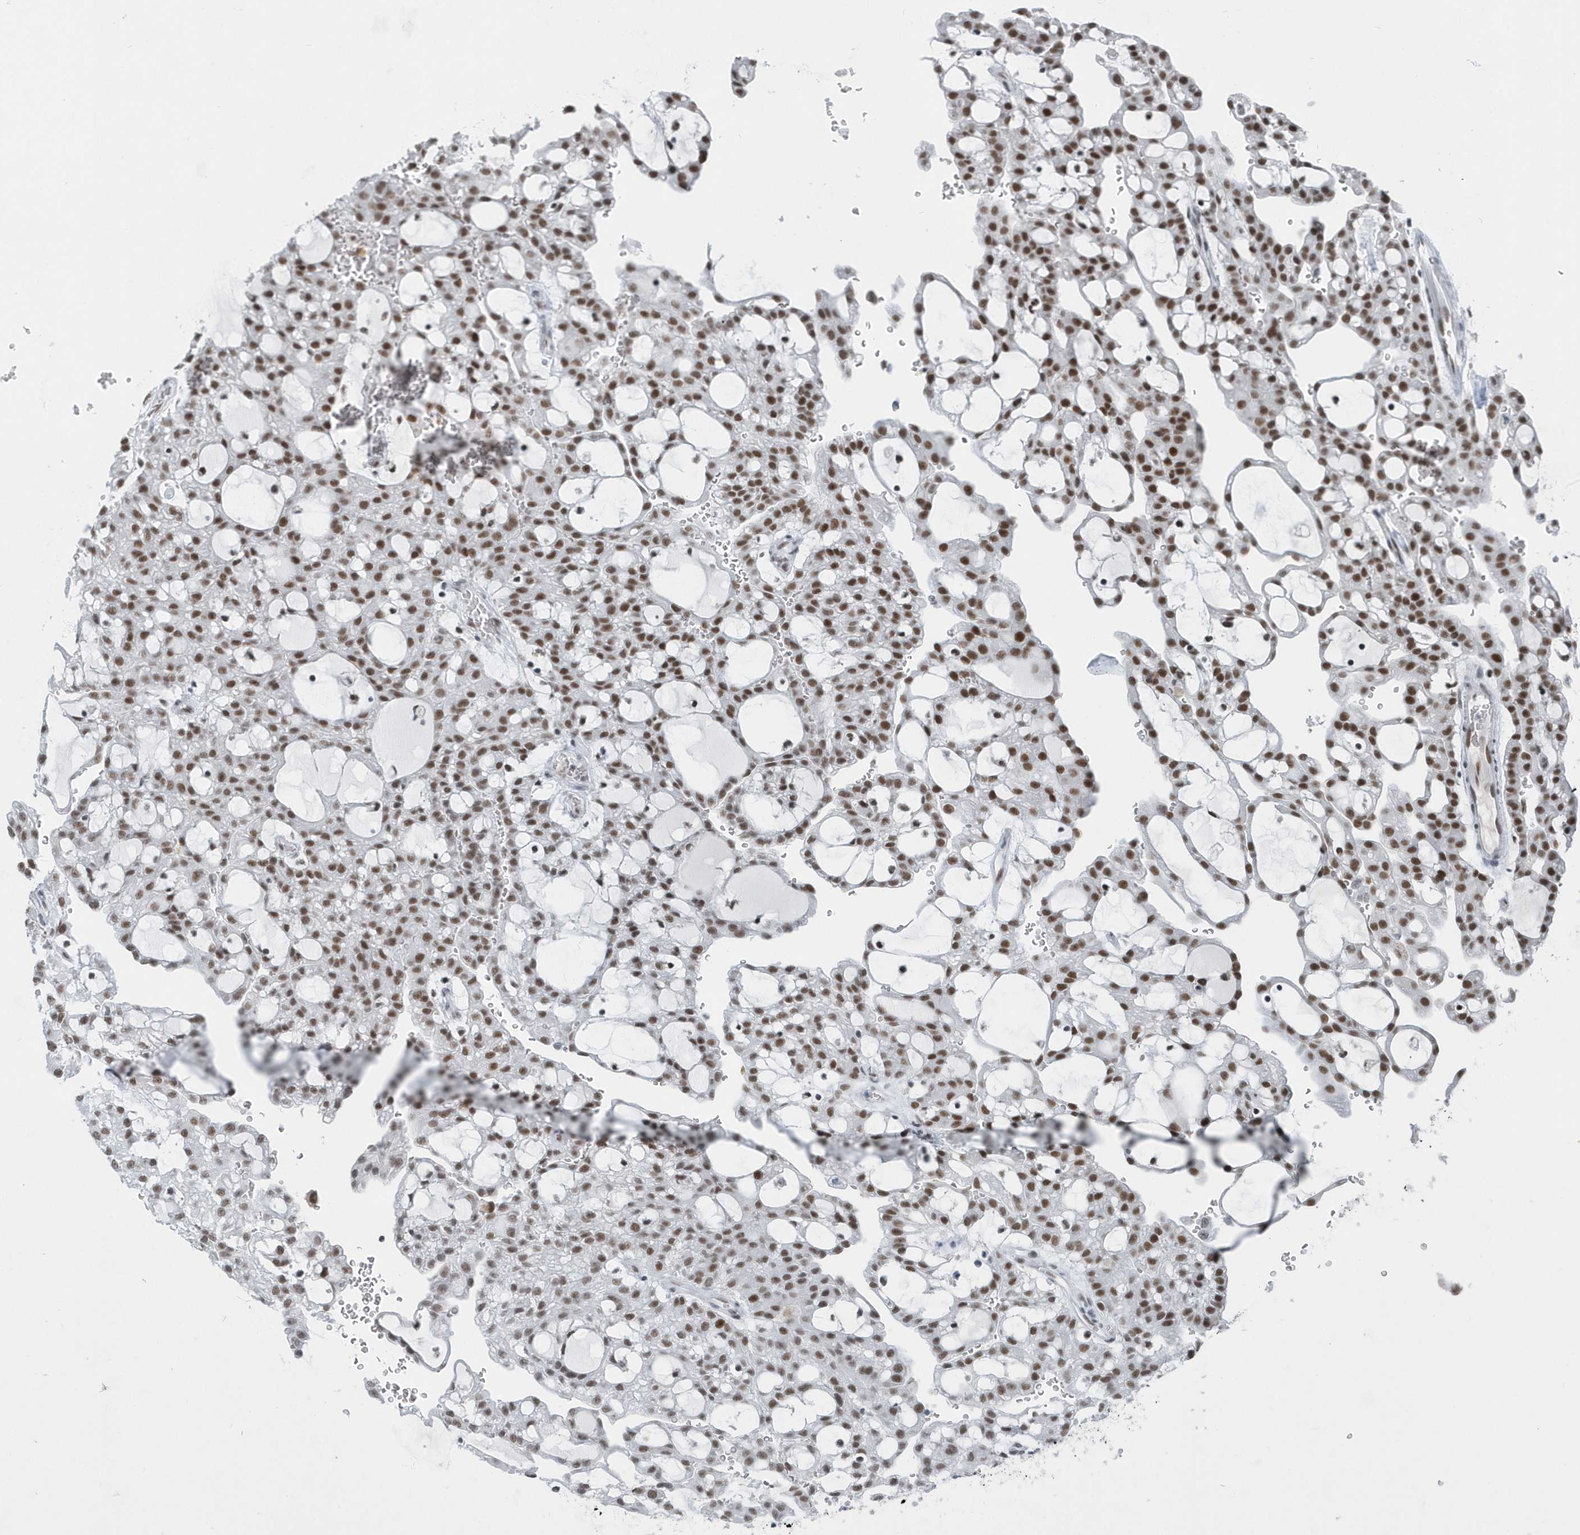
{"staining": {"intensity": "strong", "quantity": ">75%", "location": "nuclear"}, "tissue": "renal cancer", "cell_type": "Tumor cells", "image_type": "cancer", "snomed": [{"axis": "morphology", "description": "Adenocarcinoma, NOS"}, {"axis": "topography", "description": "Kidney"}], "caption": "Renal cancer (adenocarcinoma) stained for a protein shows strong nuclear positivity in tumor cells.", "gene": "FIP1L1", "patient": {"sex": "male", "age": 63}}